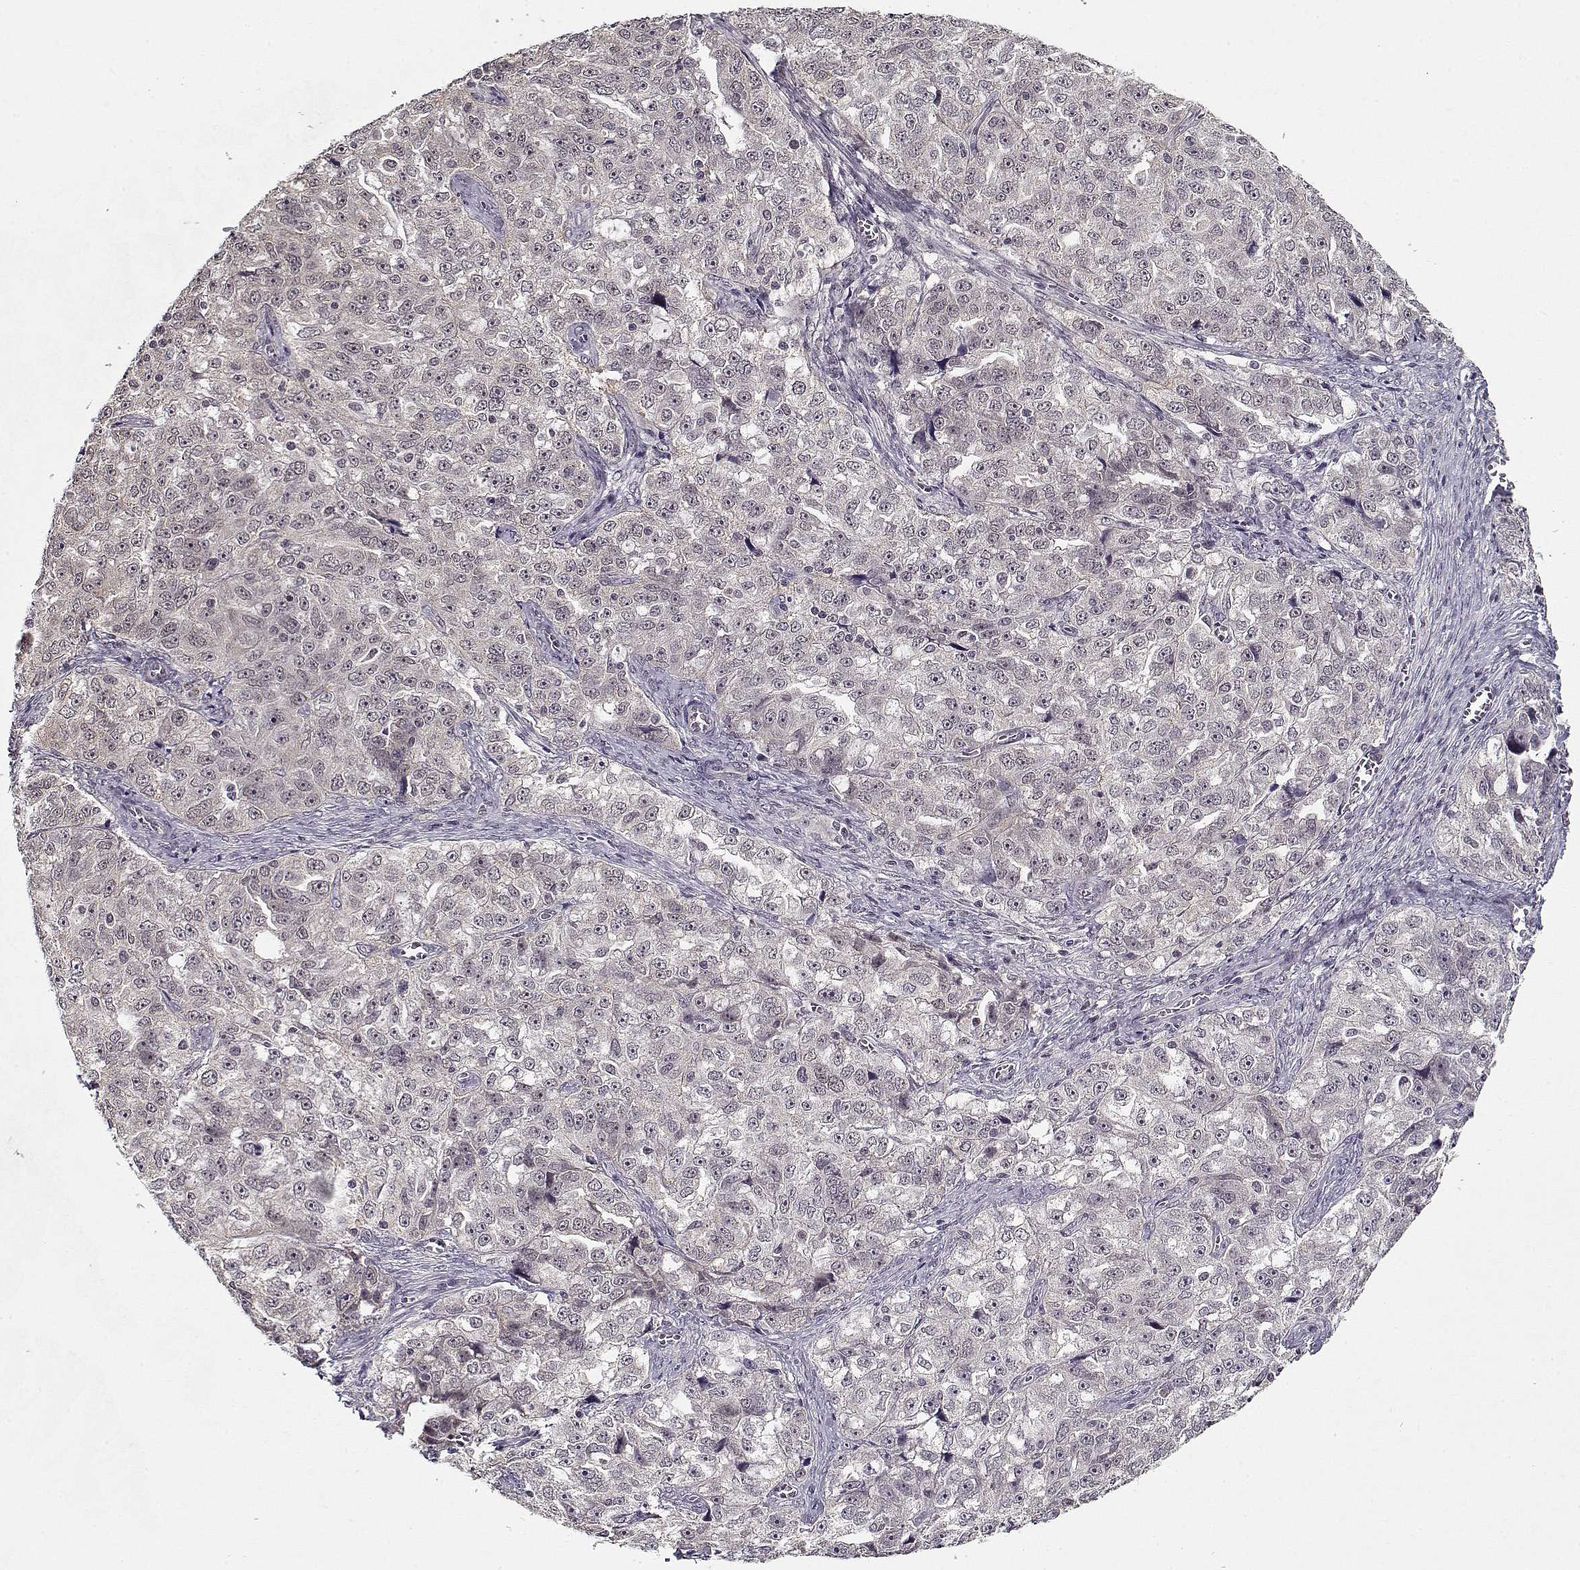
{"staining": {"intensity": "negative", "quantity": "none", "location": "none"}, "tissue": "ovarian cancer", "cell_type": "Tumor cells", "image_type": "cancer", "snomed": [{"axis": "morphology", "description": "Cystadenocarcinoma, serous, NOS"}, {"axis": "topography", "description": "Ovary"}], "caption": "IHC image of neoplastic tissue: human ovarian serous cystadenocarcinoma stained with DAB displays no significant protein staining in tumor cells.", "gene": "TESPA1", "patient": {"sex": "female", "age": 51}}